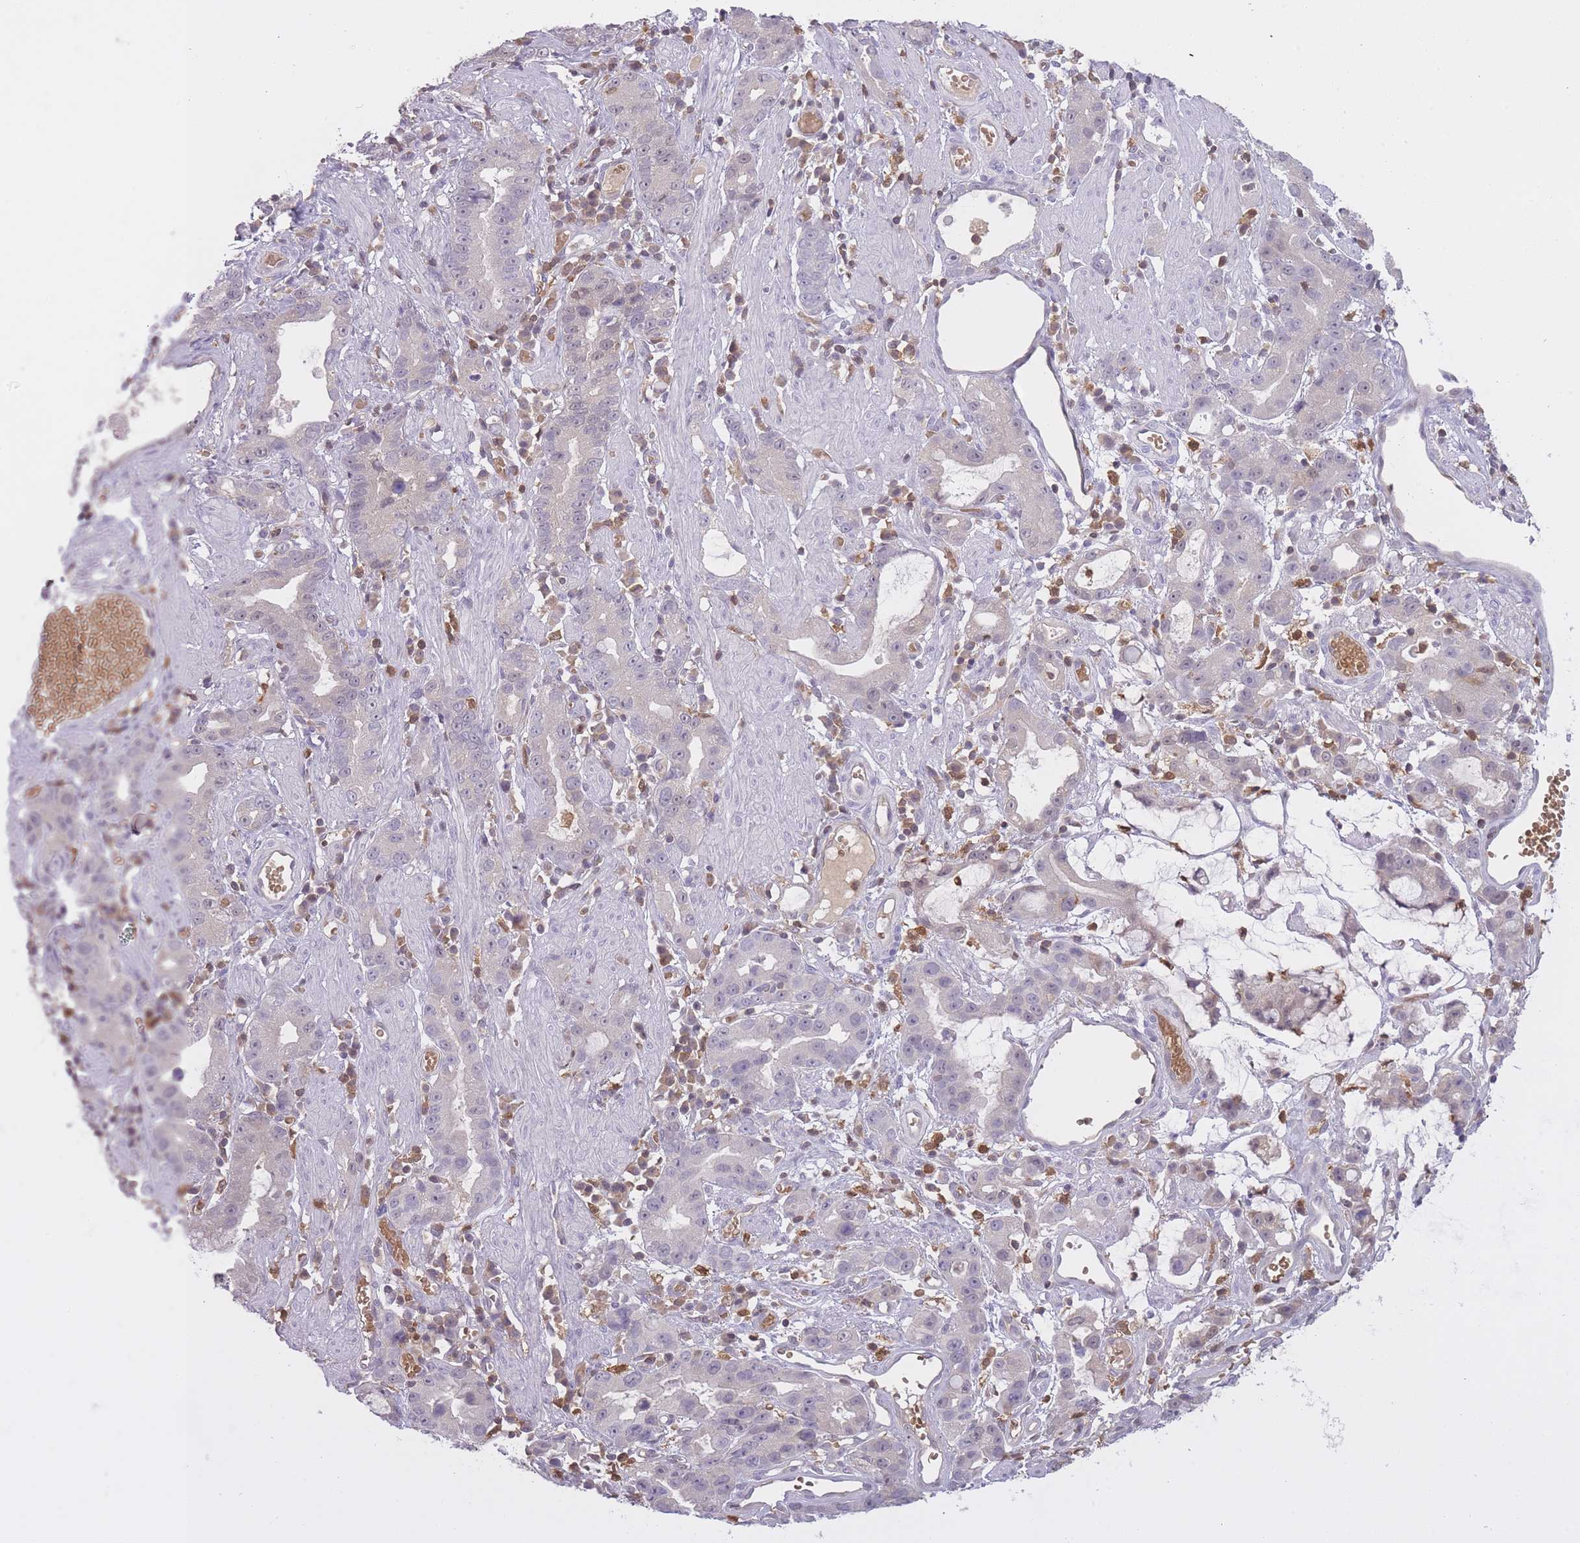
{"staining": {"intensity": "weak", "quantity": "<25%", "location": "nuclear"}, "tissue": "stomach cancer", "cell_type": "Tumor cells", "image_type": "cancer", "snomed": [{"axis": "morphology", "description": "Adenocarcinoma, NOS"}, {"axis": "topography", "description": "Stomach"}], "caption": "IHC of human stomach cancer demonstrates no staining in tumor cells.", "gene": "CXorf38", "patient": {"sex": "male", "age": 55}}